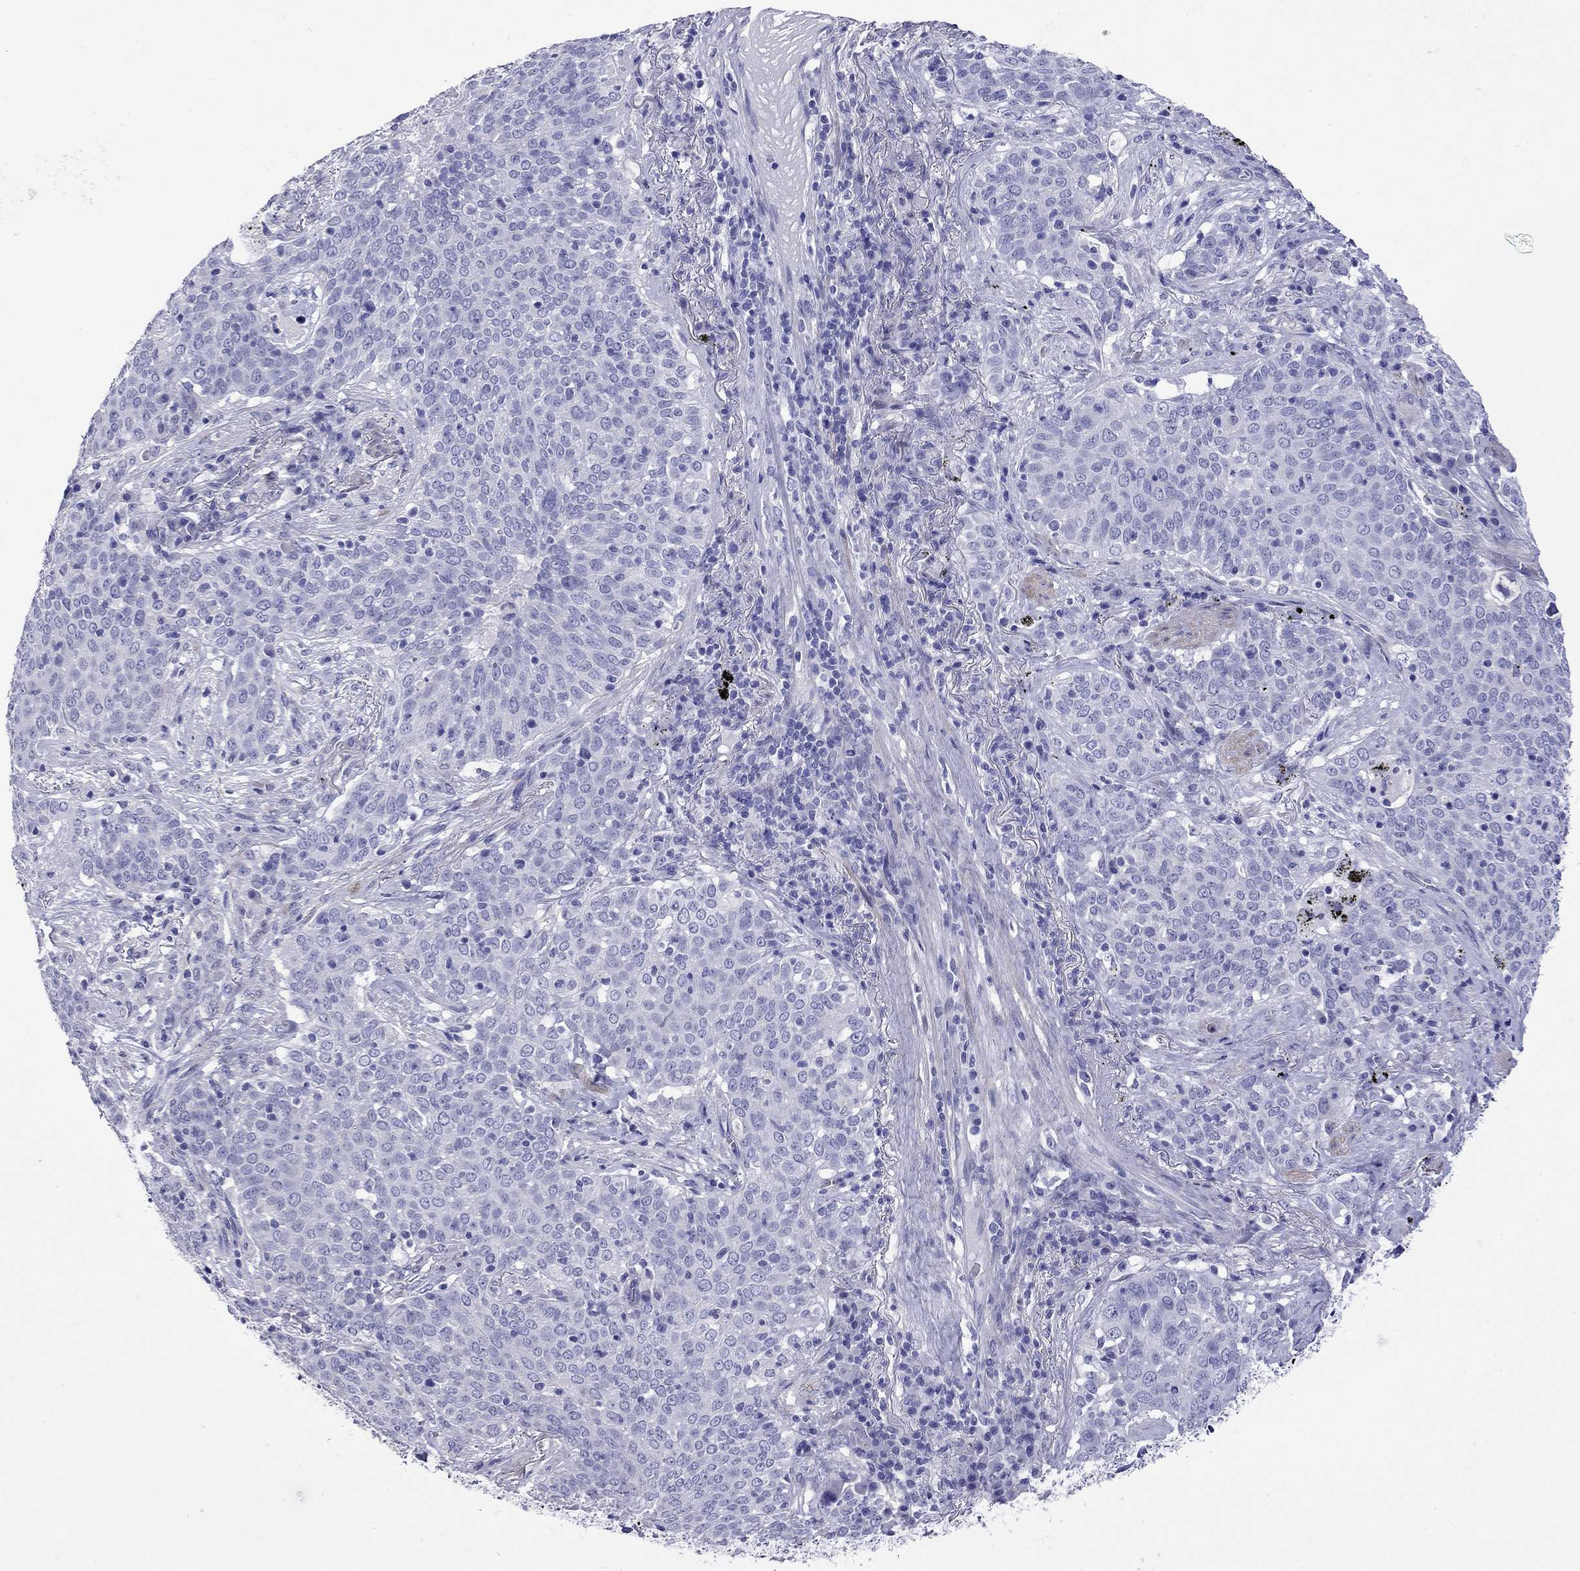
{"staining": {"intensity": "negative", "quantity": "none", "location": "none"}, "tissue": "lung cancer", "cell_type": "Tumor cells", "image_type": "cancer", "snomed": [{"axis": "morphology", "description": "Squamous cell carcinoma, NOS"}, {"axis": "topography", "description": "Lung"}], "caption": "IHC micrograph of human lung cancer stained for a protein (brown), which displays no staining in tumor cells.", "gene": "KIAA2012", "patient": {"sex": "male", "age": 82}}